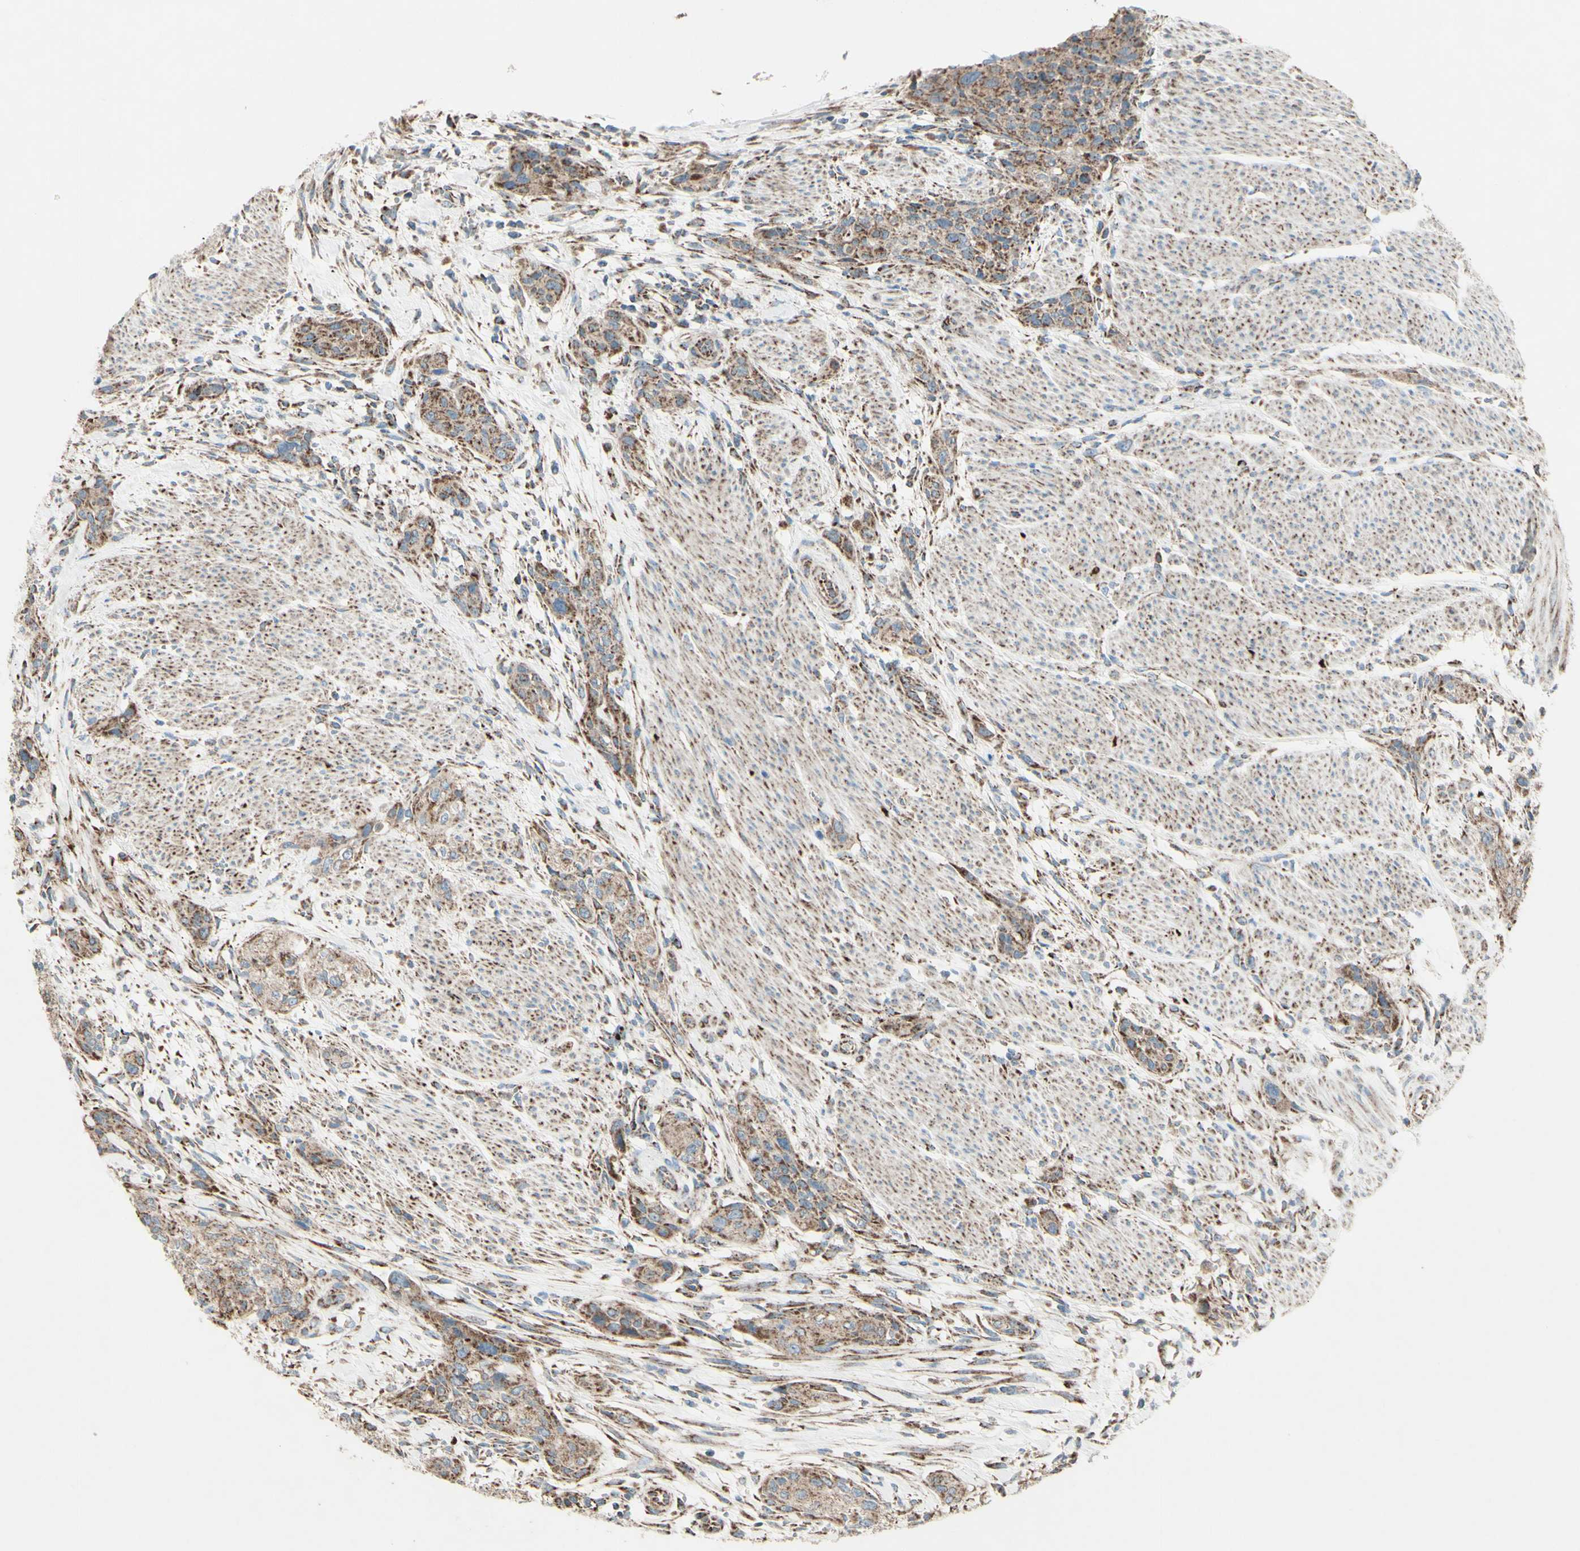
{"staining": {"intensity": "strong", "quantity": ">75%", "location": "cytoplasmic/membranous"}, "tissue": "urothelial cancer", "cell_type": "Tumor cells", "image_type": "cancer", "snomed": [{"axis": "morphology", "description": "Urothelial carcinoma, High grade"}, {"axis": "topography", "description": "Urinary bladder"}], "caption": "Protein expression analysis of urothelial carcinoma (high-grade) displays strong cytoplasmic/membranous positivity in about >75% of tumor cells.", "gene": "RHOT1", "patient": {"sex": "male", "age": 35}}